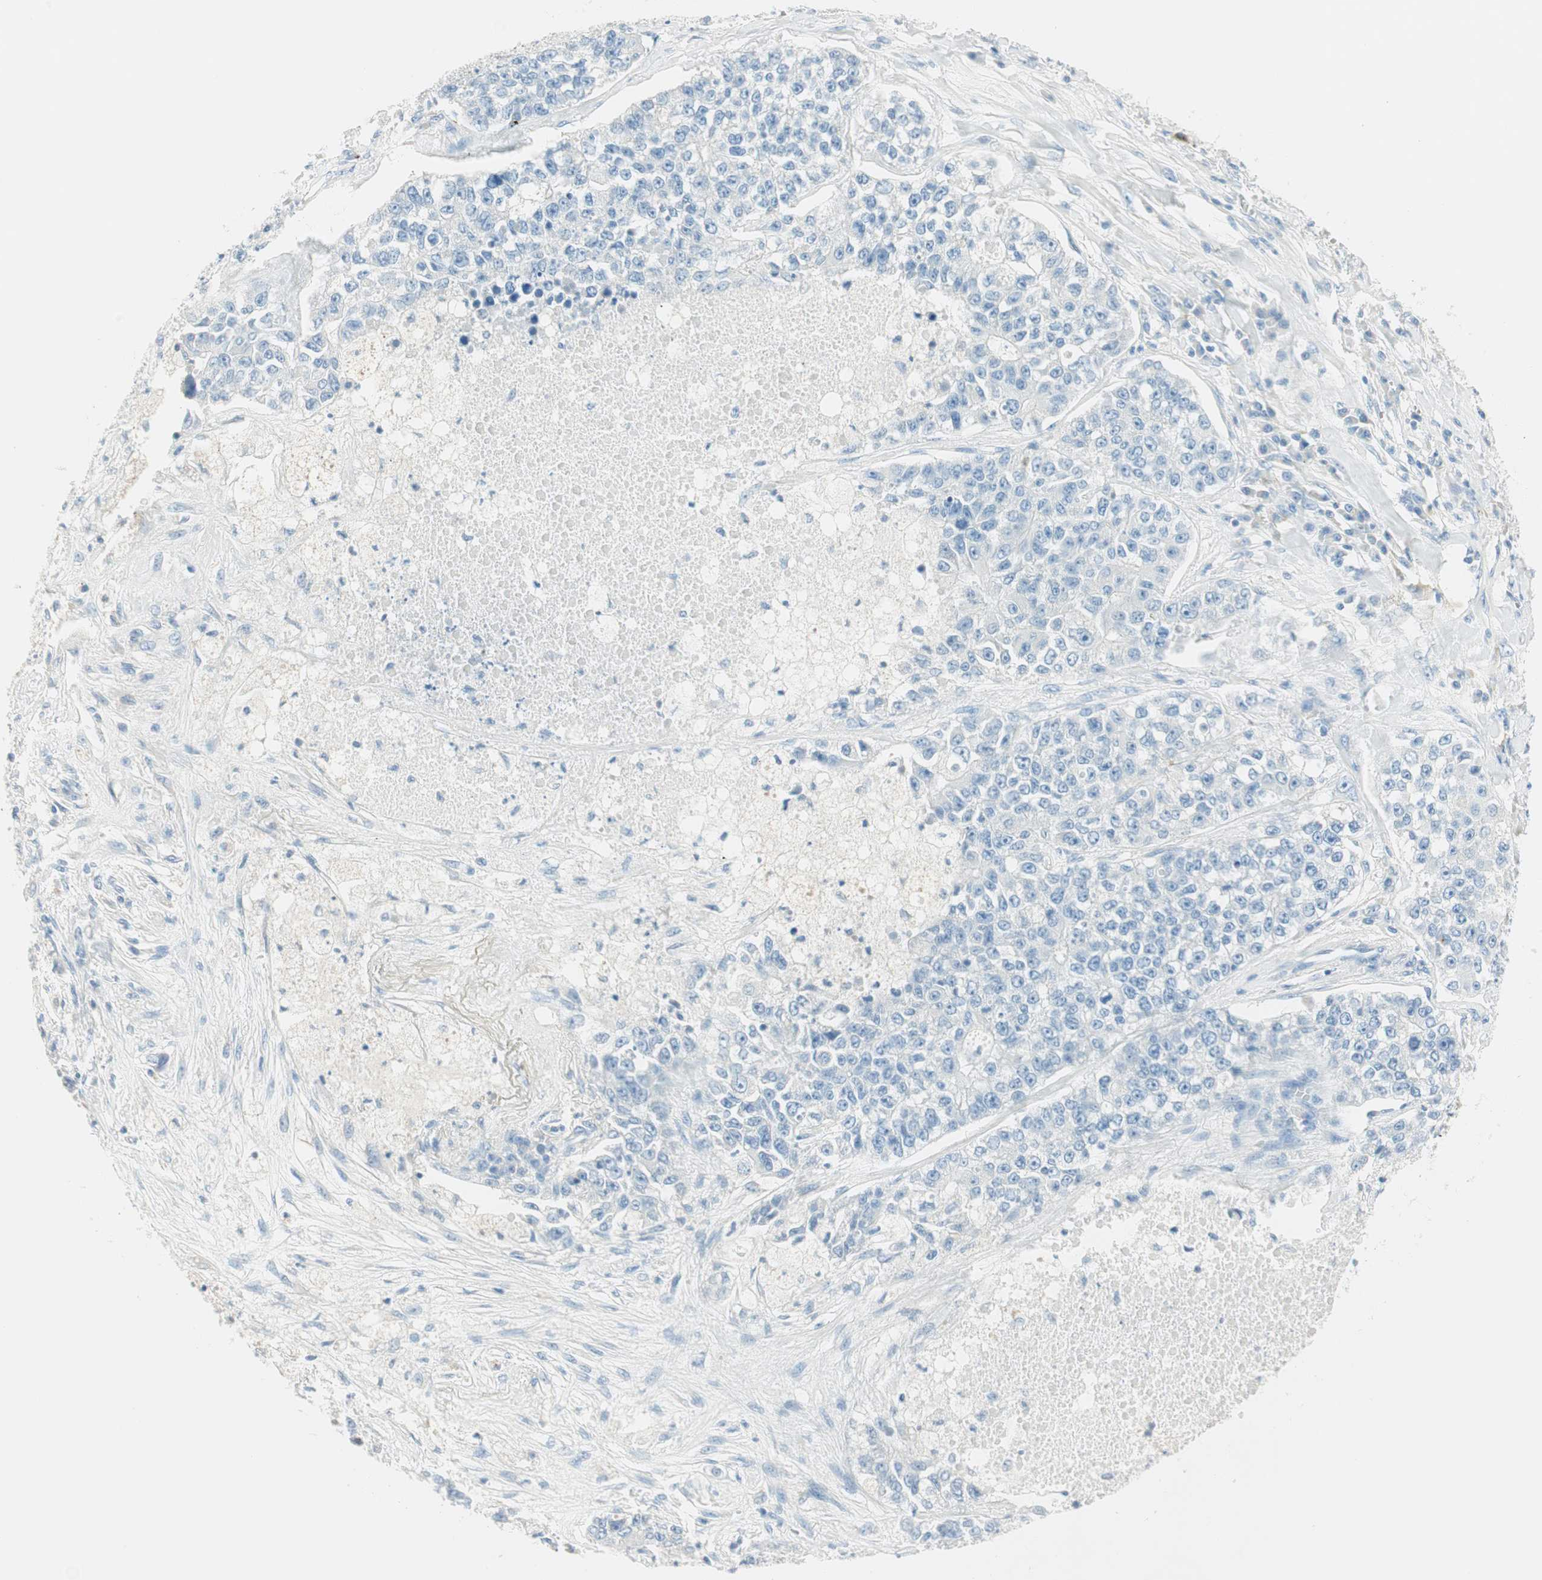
{"staining": {"intensity": "negative", "quantity": "none", "location": "none"}, "tissue": "lung cancer", "cell_type": "Tumor cells", "image_type": "cancer", "snomed": [{"axis": "morphology", "description": "Adenocarcinoma, NOS"}, {"axis": "topography", "description": "Lung"}], "caption": "Immunohistochemistry (IHC) image of neoplastic tissue: lung cancer stained with DAB reveals no significant protein expression in tumor cells.", "gene": "HPGD", "patient": {"sex": "male", "age": 49}}